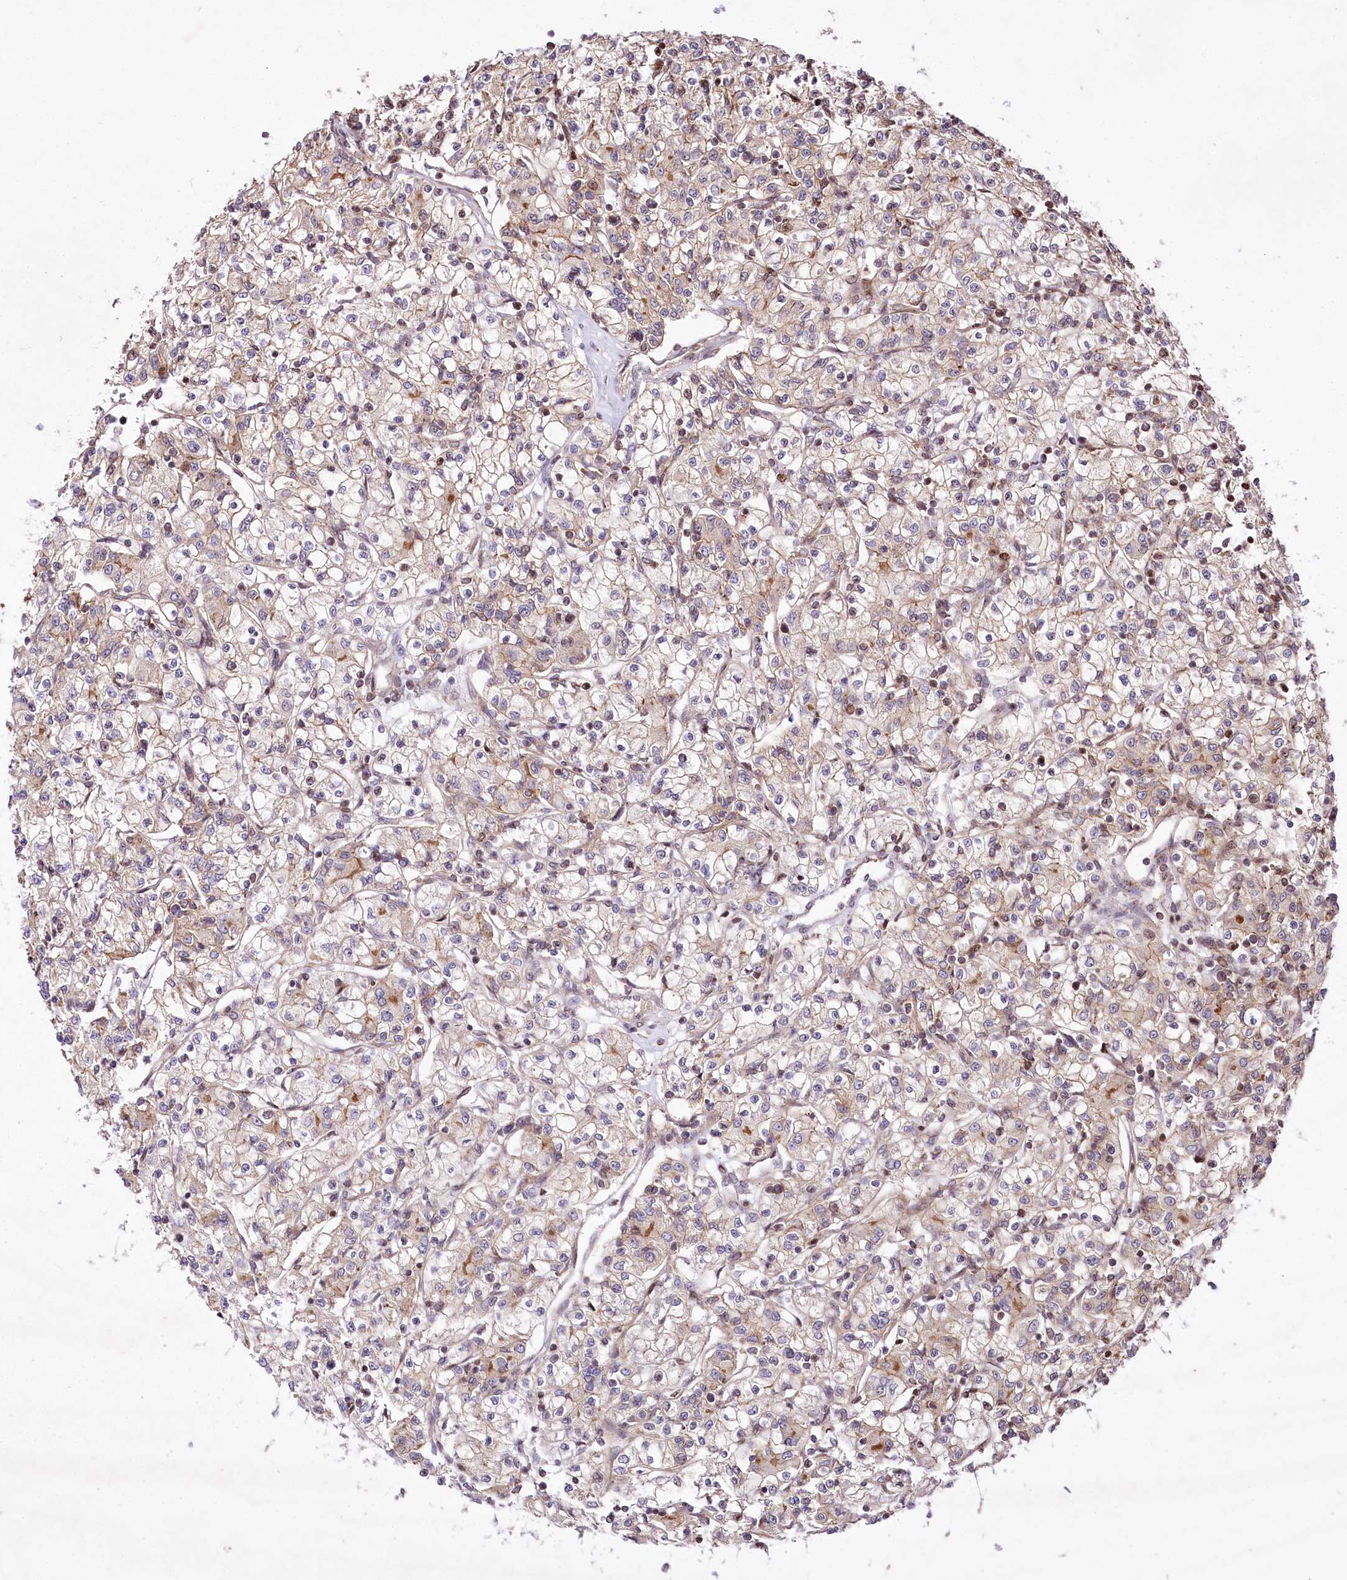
{"staining": {"intensity": "moderate", "quantity": "<25%", "location": "cytoplasmic/membranous"}, "tissue": "renal cancer", "cell_type": "Tumor cells", "image_type": "cancer", "snomed": [{"axis": "morphology", "description": "Adenocarcinoma, NOS"}, {"axis": "topography", "description": "Kidney"}], "caption": "A brown stain shows moderate cytoplasmic/membranous staining of a protein in adenocarcinoma (renal) tumor cells.", "gene": "ZFYVE27", "patient": {"sex": "female", "age": 59}}